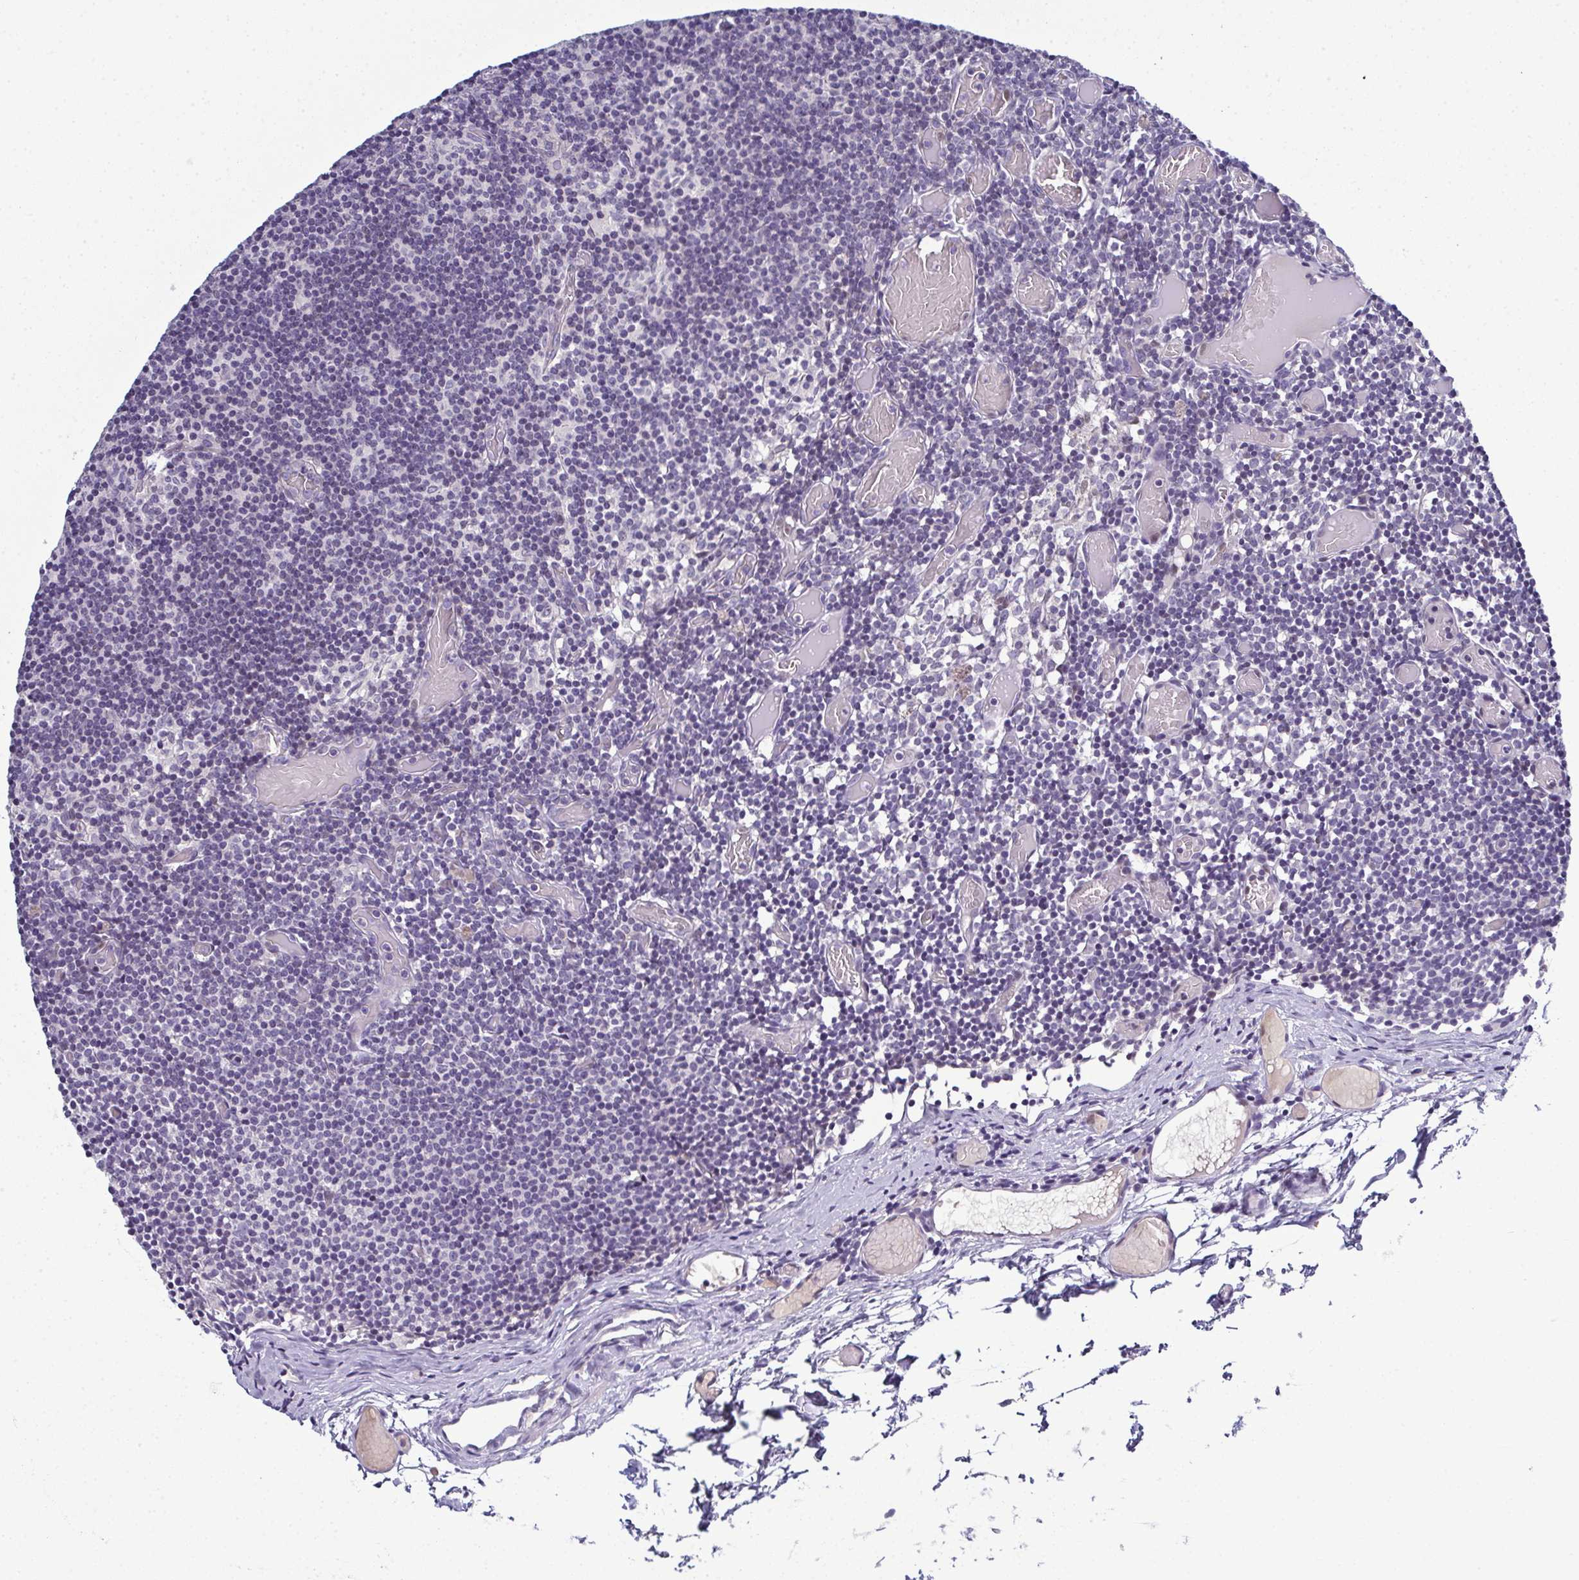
{"staining": {"intensity": "negative", "quantity": "none", "location": "none"}, "tissue": "lymph node", "cell_type": "Germinal center cells", "image_type": "normal", "snomed": [{"axis": "morphology", "description": "Normal tissue, NOS"}, {"axis": "topography", "description": "Lymph node"}], "caption": "This is an immunohistochemistry (IHC) image of normal human lymph node. There is no positivity in germinal center cells.", "gene": "ODF1", "patient": {"sex": "female", "age": 41}}